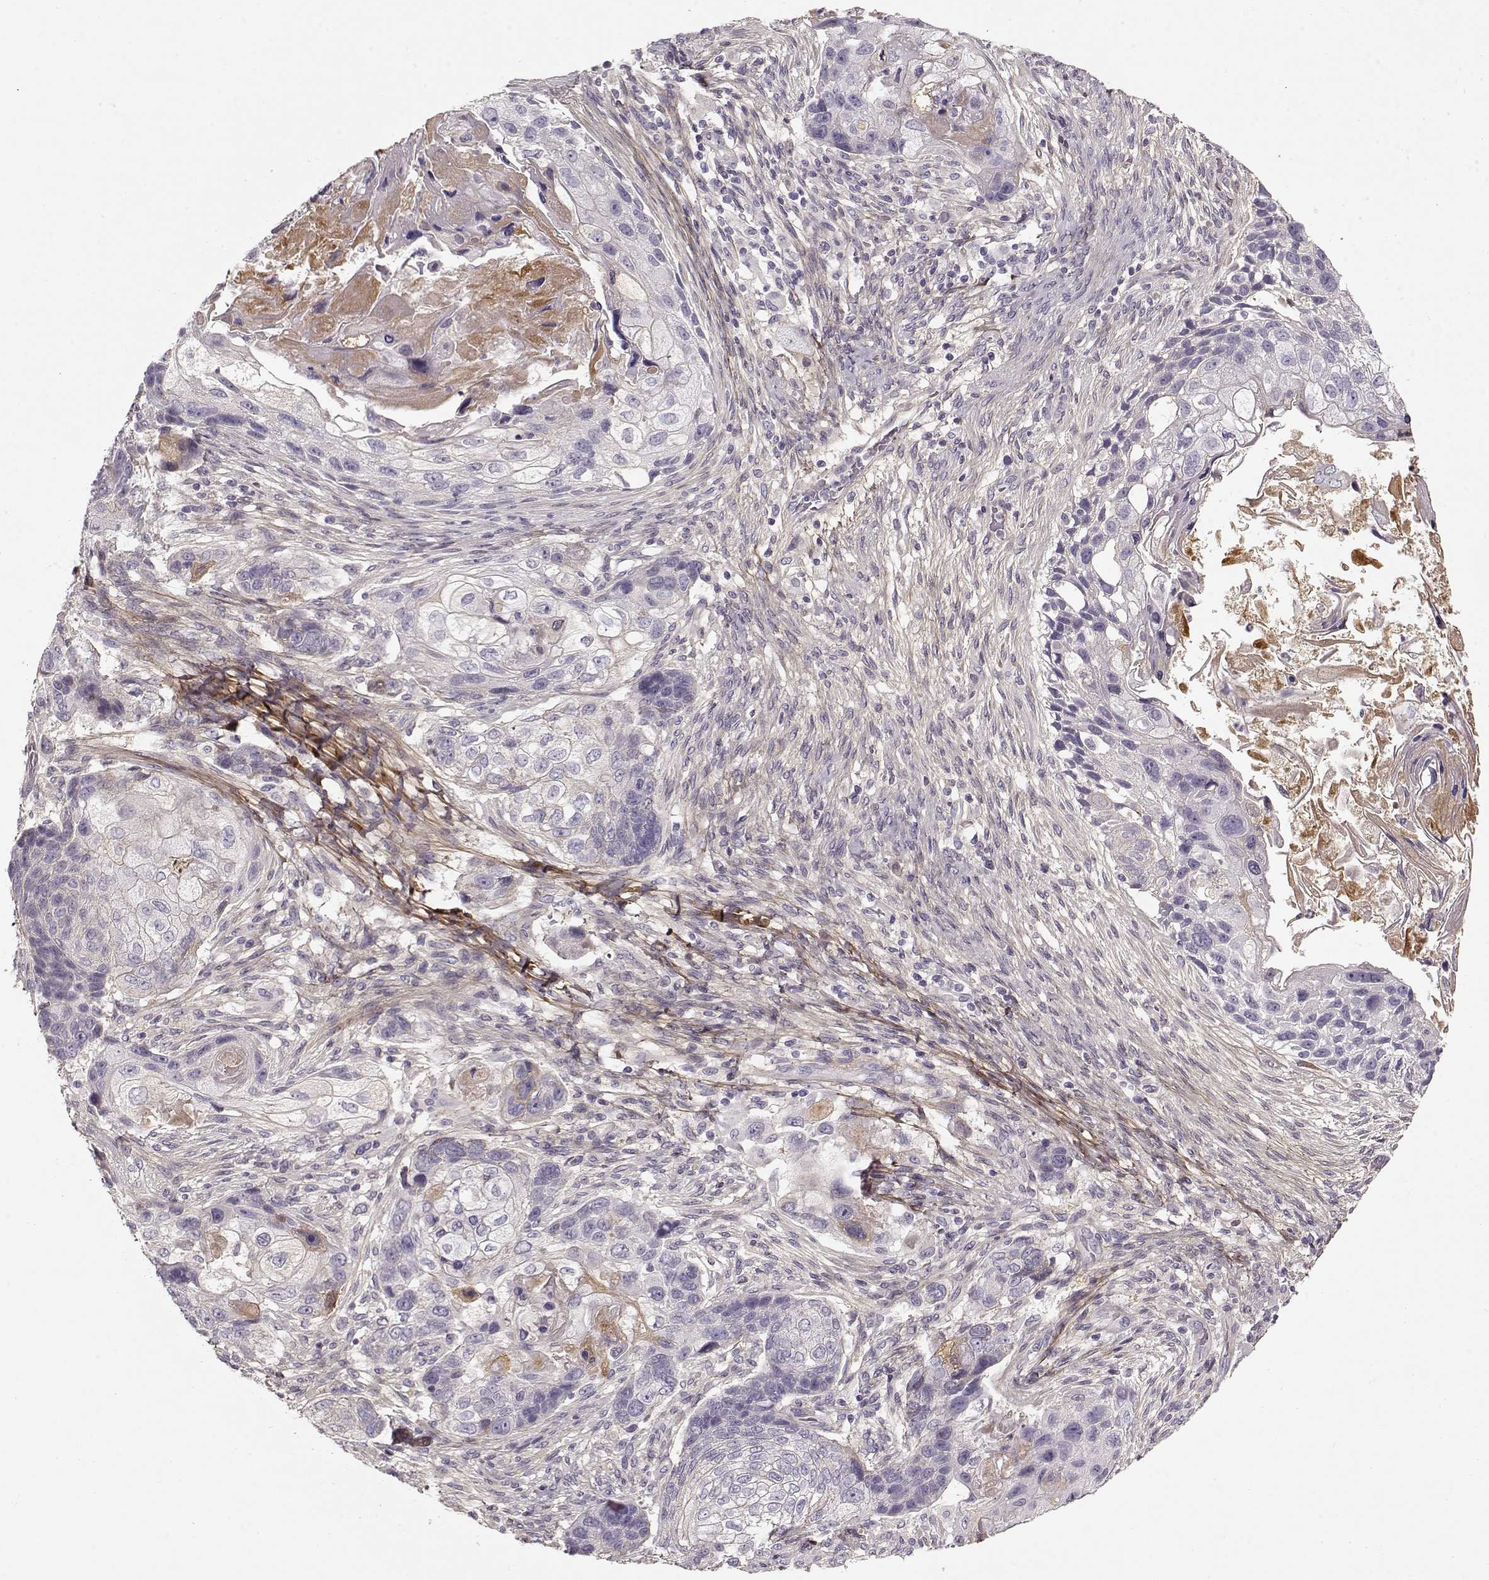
{"staining": {"intensity": "negative", "quantity": "none", "location": "none"}, "tissue": "lung cancer", "cell_type": "Tumor cells", "image_type": "cancer", "snomed": [{"axis": "morphology", "description": "Squamous cell carcinoma, NOS"}, {"axis": "topography", "description": "Lung"}], "caption": "Image shows no significant protein positivity in tumor cells of lung cancer.", "gene": "LUM", "patient": {"sex": "male", "age": 69}}